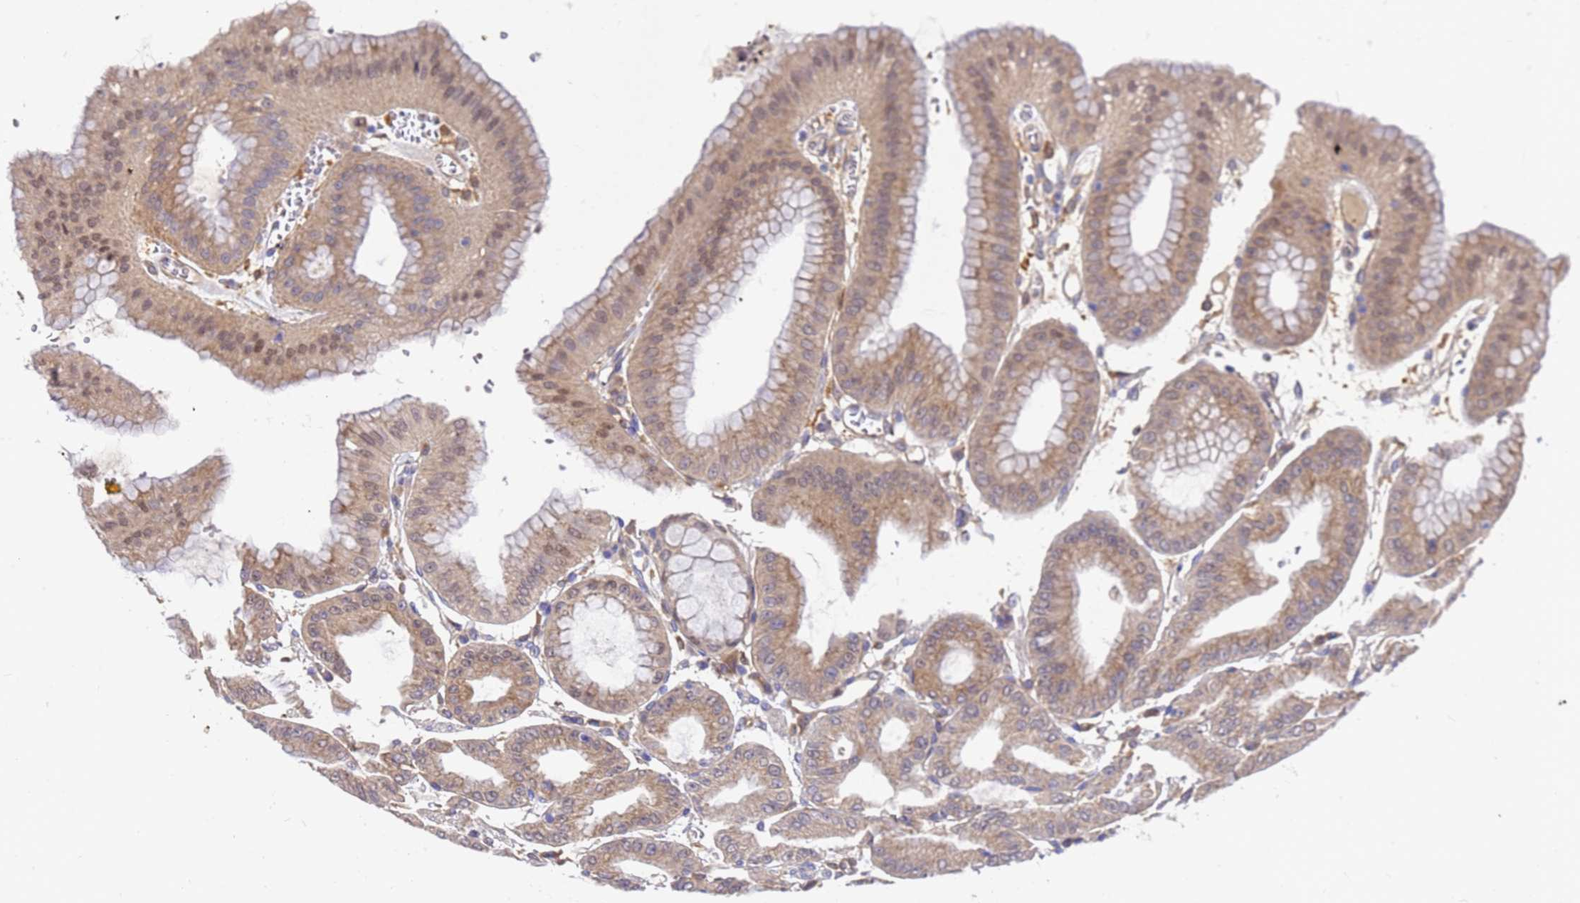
{"staining": {"intensity": "moderate", "quantity": "<25%", "location": "cytoplasmic/membranous,nuclear"}, "tissue": "stomach", "cell_type": "Glandular cells", "image_type": "normal", "snomed": [{"axis": "morphology", "description": "Normal tissue, NOS"}, {"axis": "topography", "description": "Stomach, lower"}], "caption": "Moderate cytoplasmic/membranous,nuclear protein expression is seen in approximately <25% of glandular cells in stomach.", "gene": "SLC35E2B", "patient": {"sex": "male", "age": 71}}